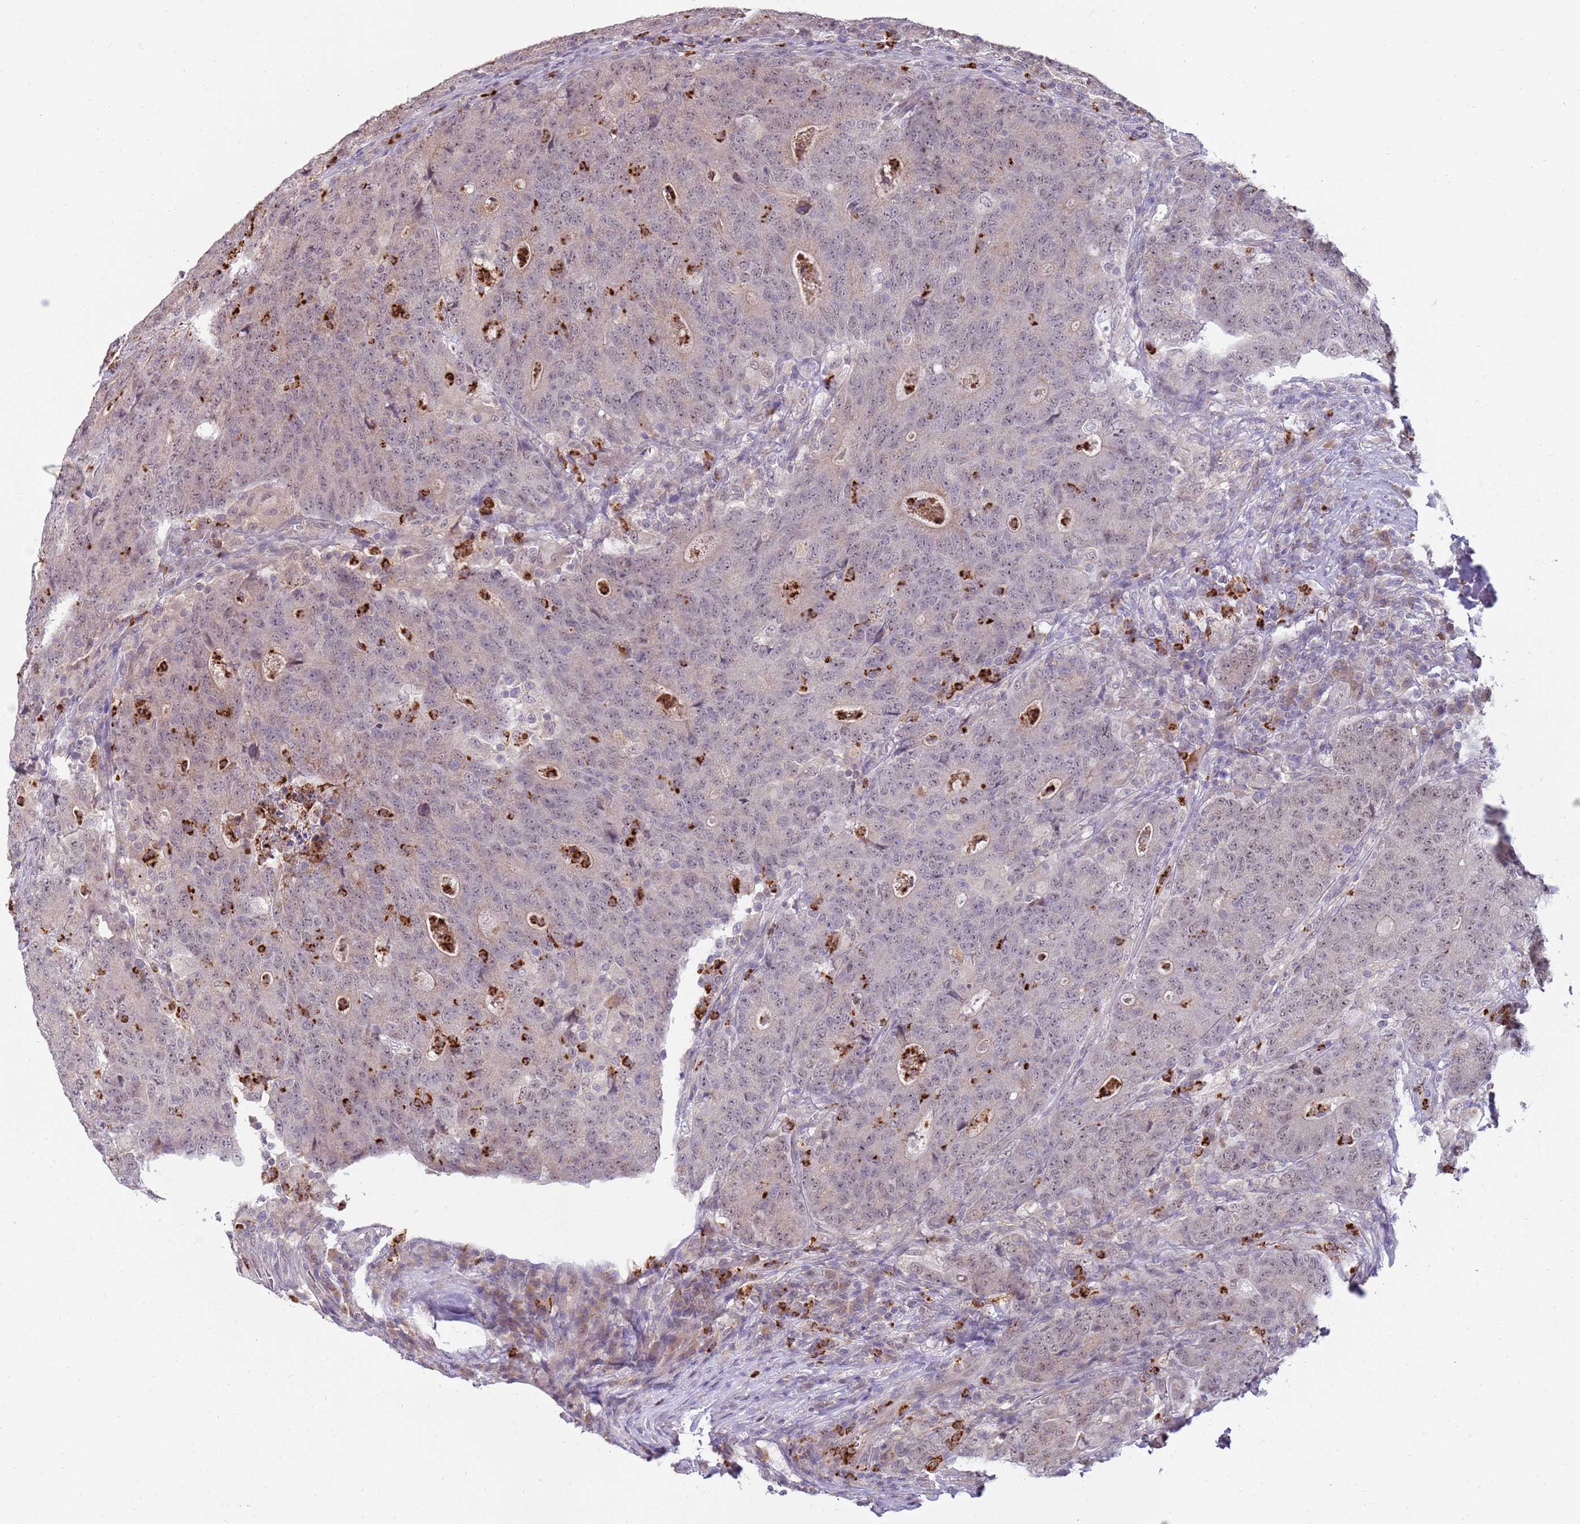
{"staining": {"intensity": "weak", "quantity": "<25%", "location": "cytoplasmic/membranous,nuclear"}, "tissue": "colorectal cancer", "cell_type": "Tumor cells", "image_type": "cancer", "snomed": [{"axis": "morphology", "description": "Adenocarcinoma, NOS"}, {"axis": "topography", "description": "Colon"}], "caption": "The histopathology image shows no staining of tumor cells in colorectal adenocarcinoma.", "gene": "NBPF6", "patient": {"sex": "female", "age": 75}}